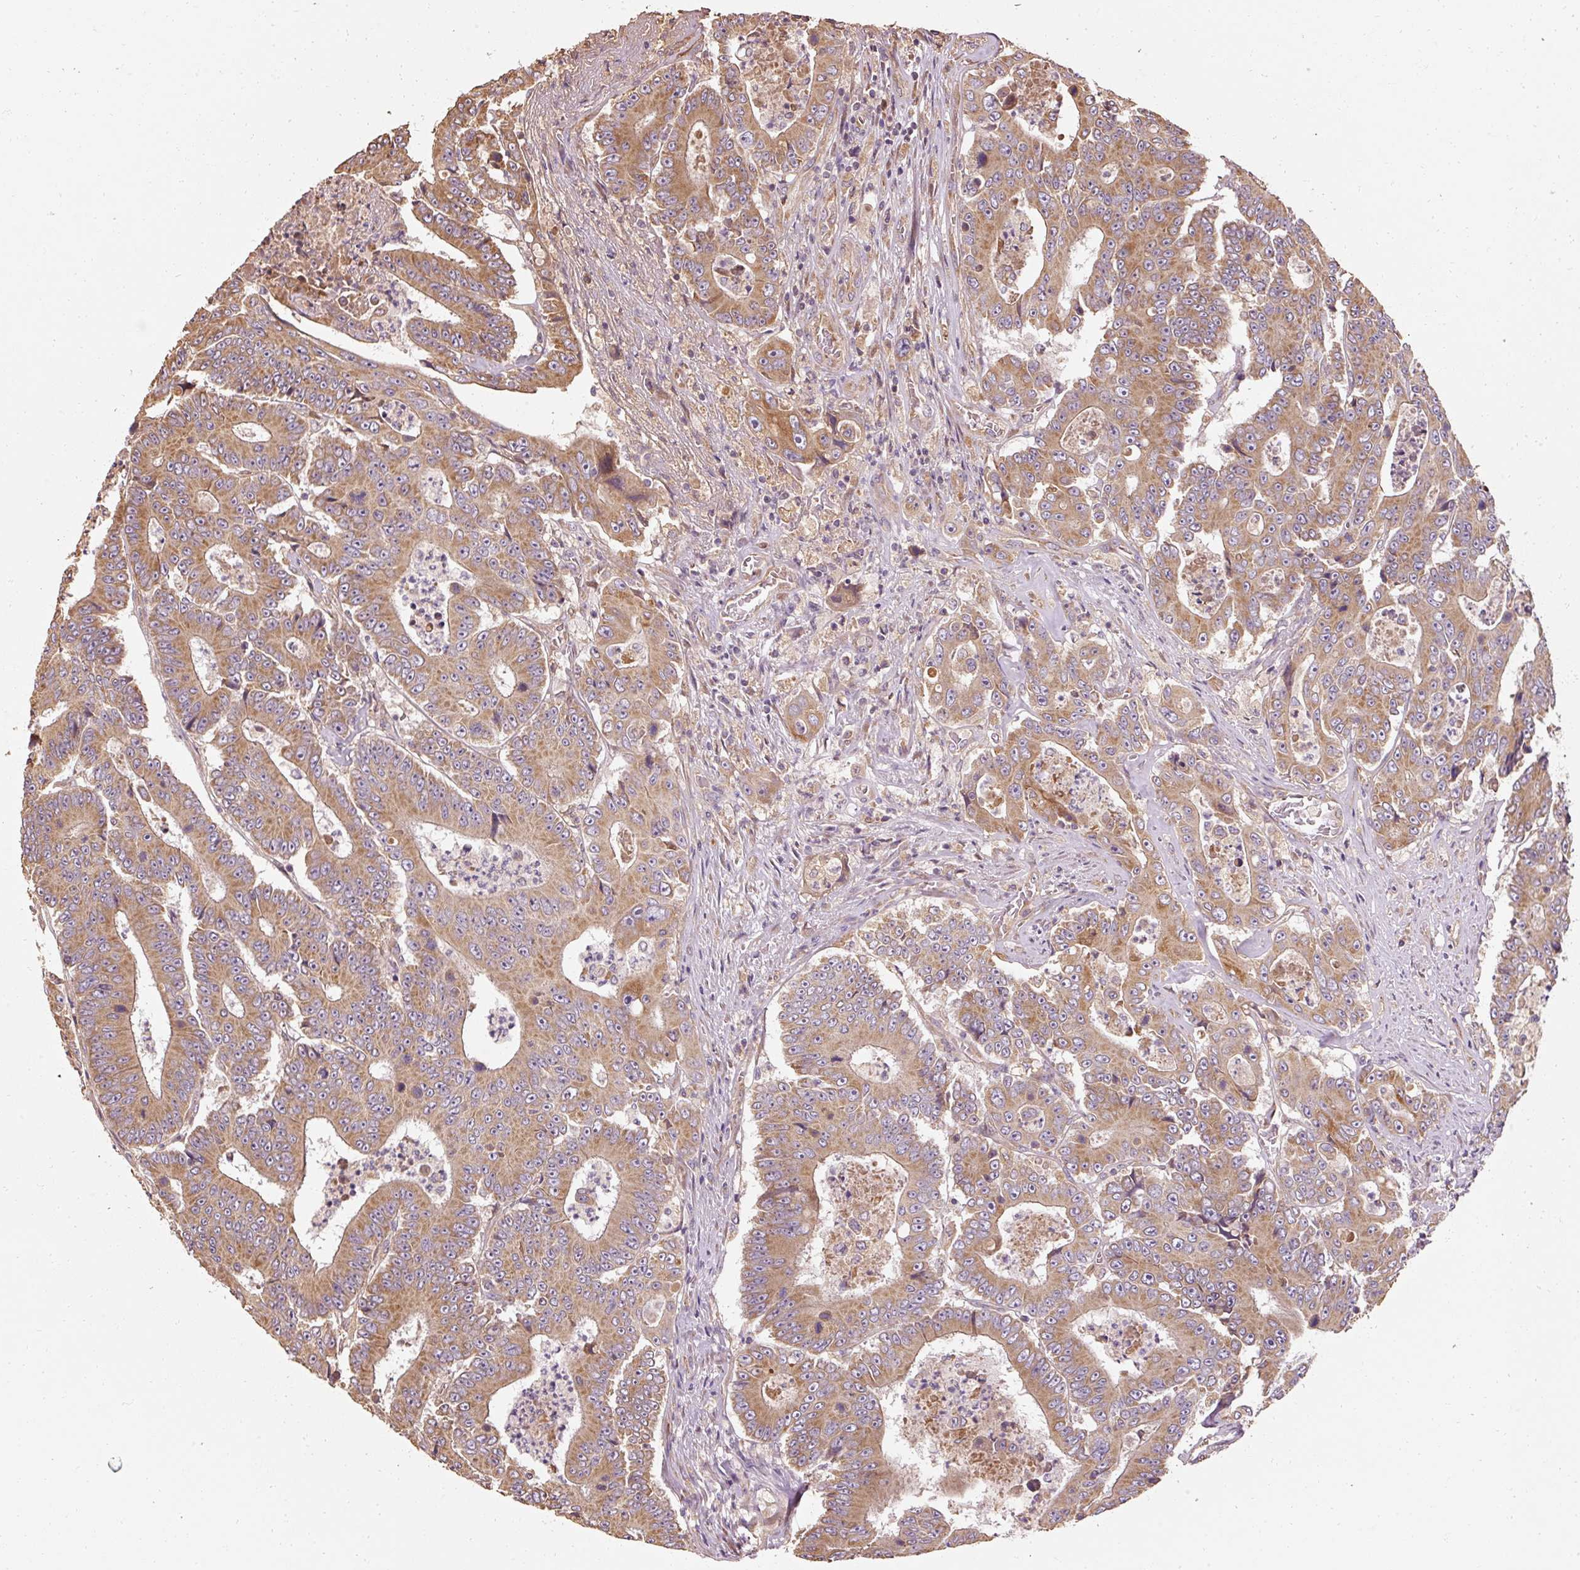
{"staining": {"intensity": "moderate", "quantity": ">75%", "location": "cytoplasmic/membranous"}, "tissue": "colorectal cancer", "cell_type": "Tumor cells", "image_type": "cancer", "snomed": [{"axis": "morphology", "description": "Adenocarcinoma, NOS"}, {"axis": "topography", "description": "Colon"}], "caption": "Colorectal cancer stained with a brown dye demonstrates moderate cytoplasmic/membranous positive positivity in approximately >75% of tumor cells.", "gene": "EFHC1", "patient": {"sex": "male", "age": 83}}